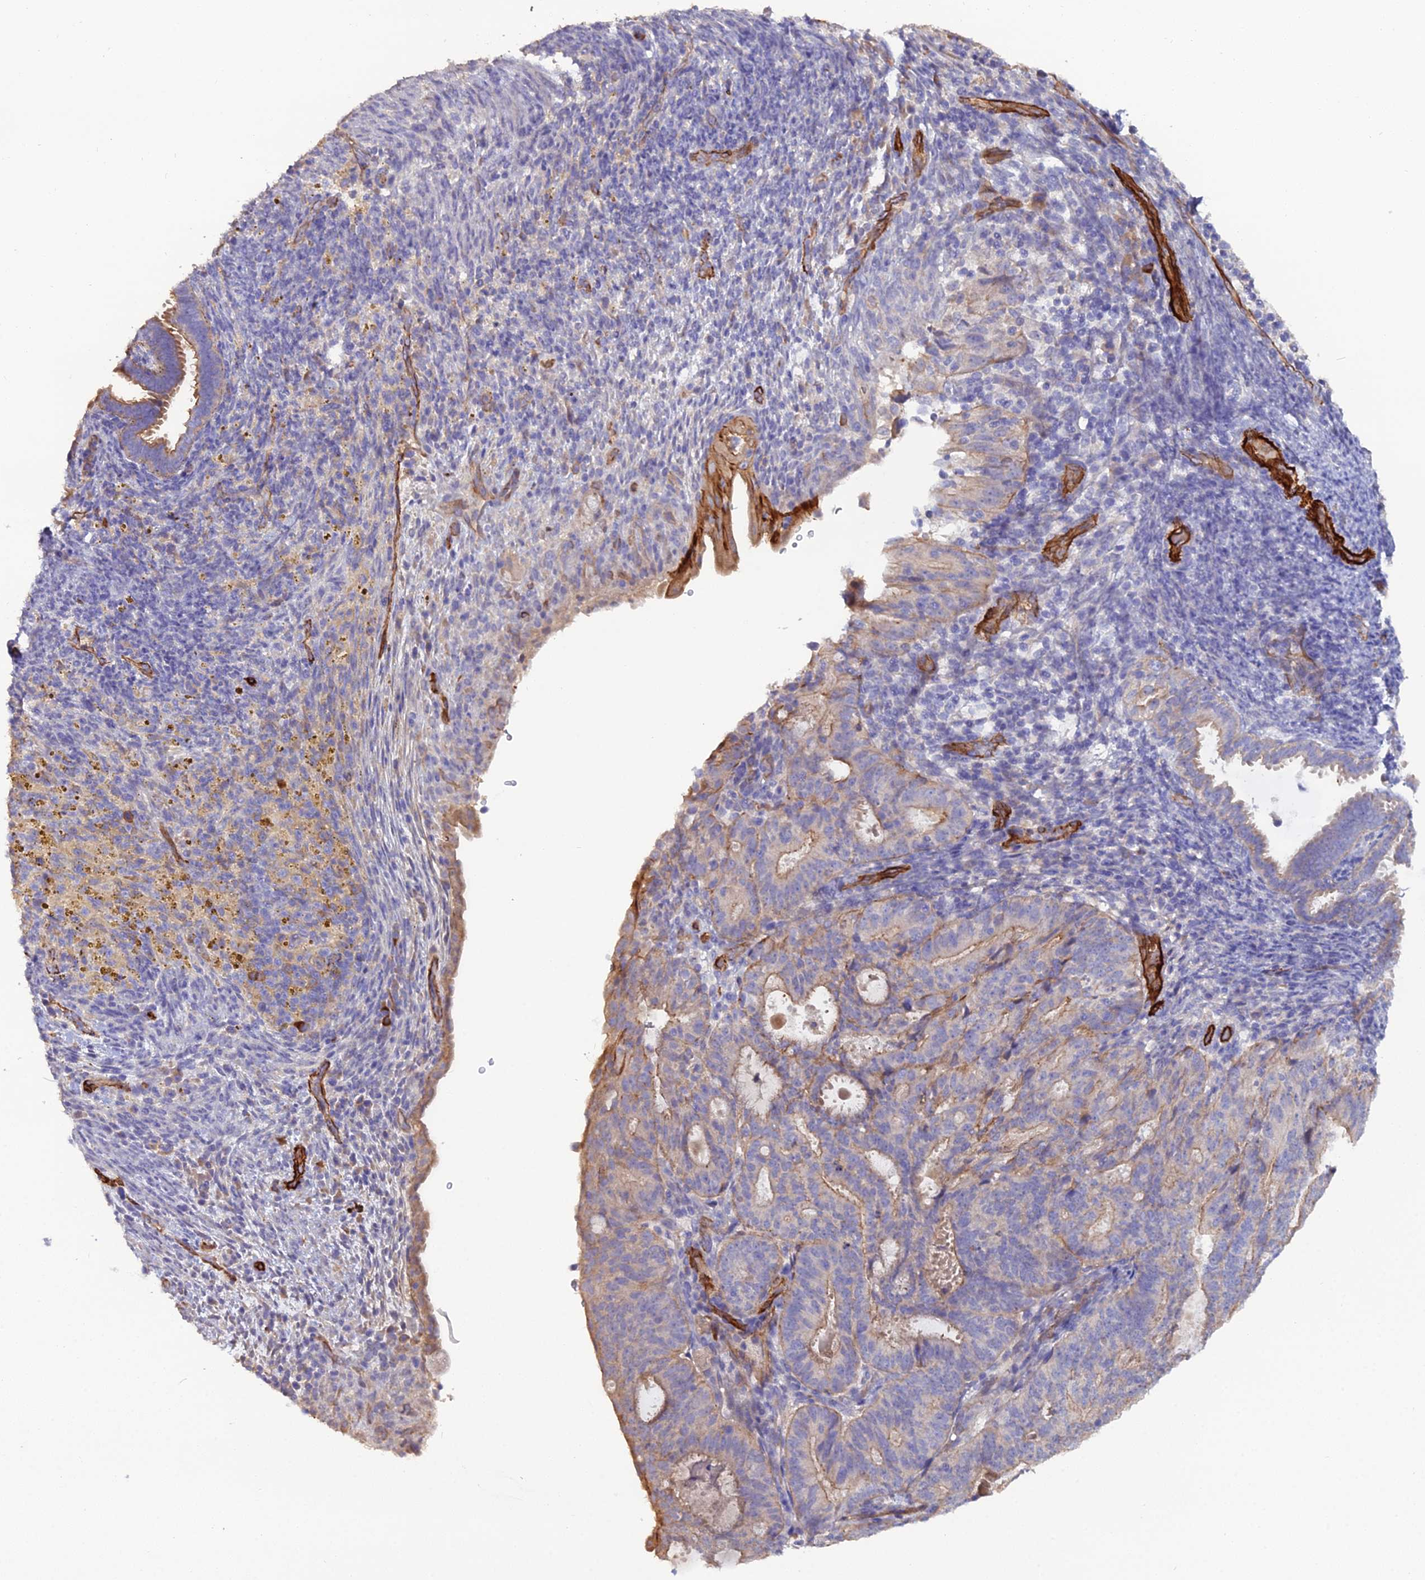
{"staining": {"intensity": "weak", "quantity": "25%-75%", "location": "cytoplasmic/membranous"}, "tissue": "endometrial cancer", "cell_type": "Tumor cells", "image_type": "cancer", "snomed": [{"axis": "morphology", "description": "Adenocarcinoma, NOS"}, {"axis": "topography", "description": "Endometrium"}], "caption": "Protein staining of endometrial cancer tissue demonstrates weak cytoplasmic/membranous positivity in about 25%-75% of tumor cells. The staining is performed using DAB brown chromogen to label protein expression. The nuclei are counter-stained blue using hematoxylin.", "gene": "CFAP47", "patient": {"sex": "female", "age": 70}}